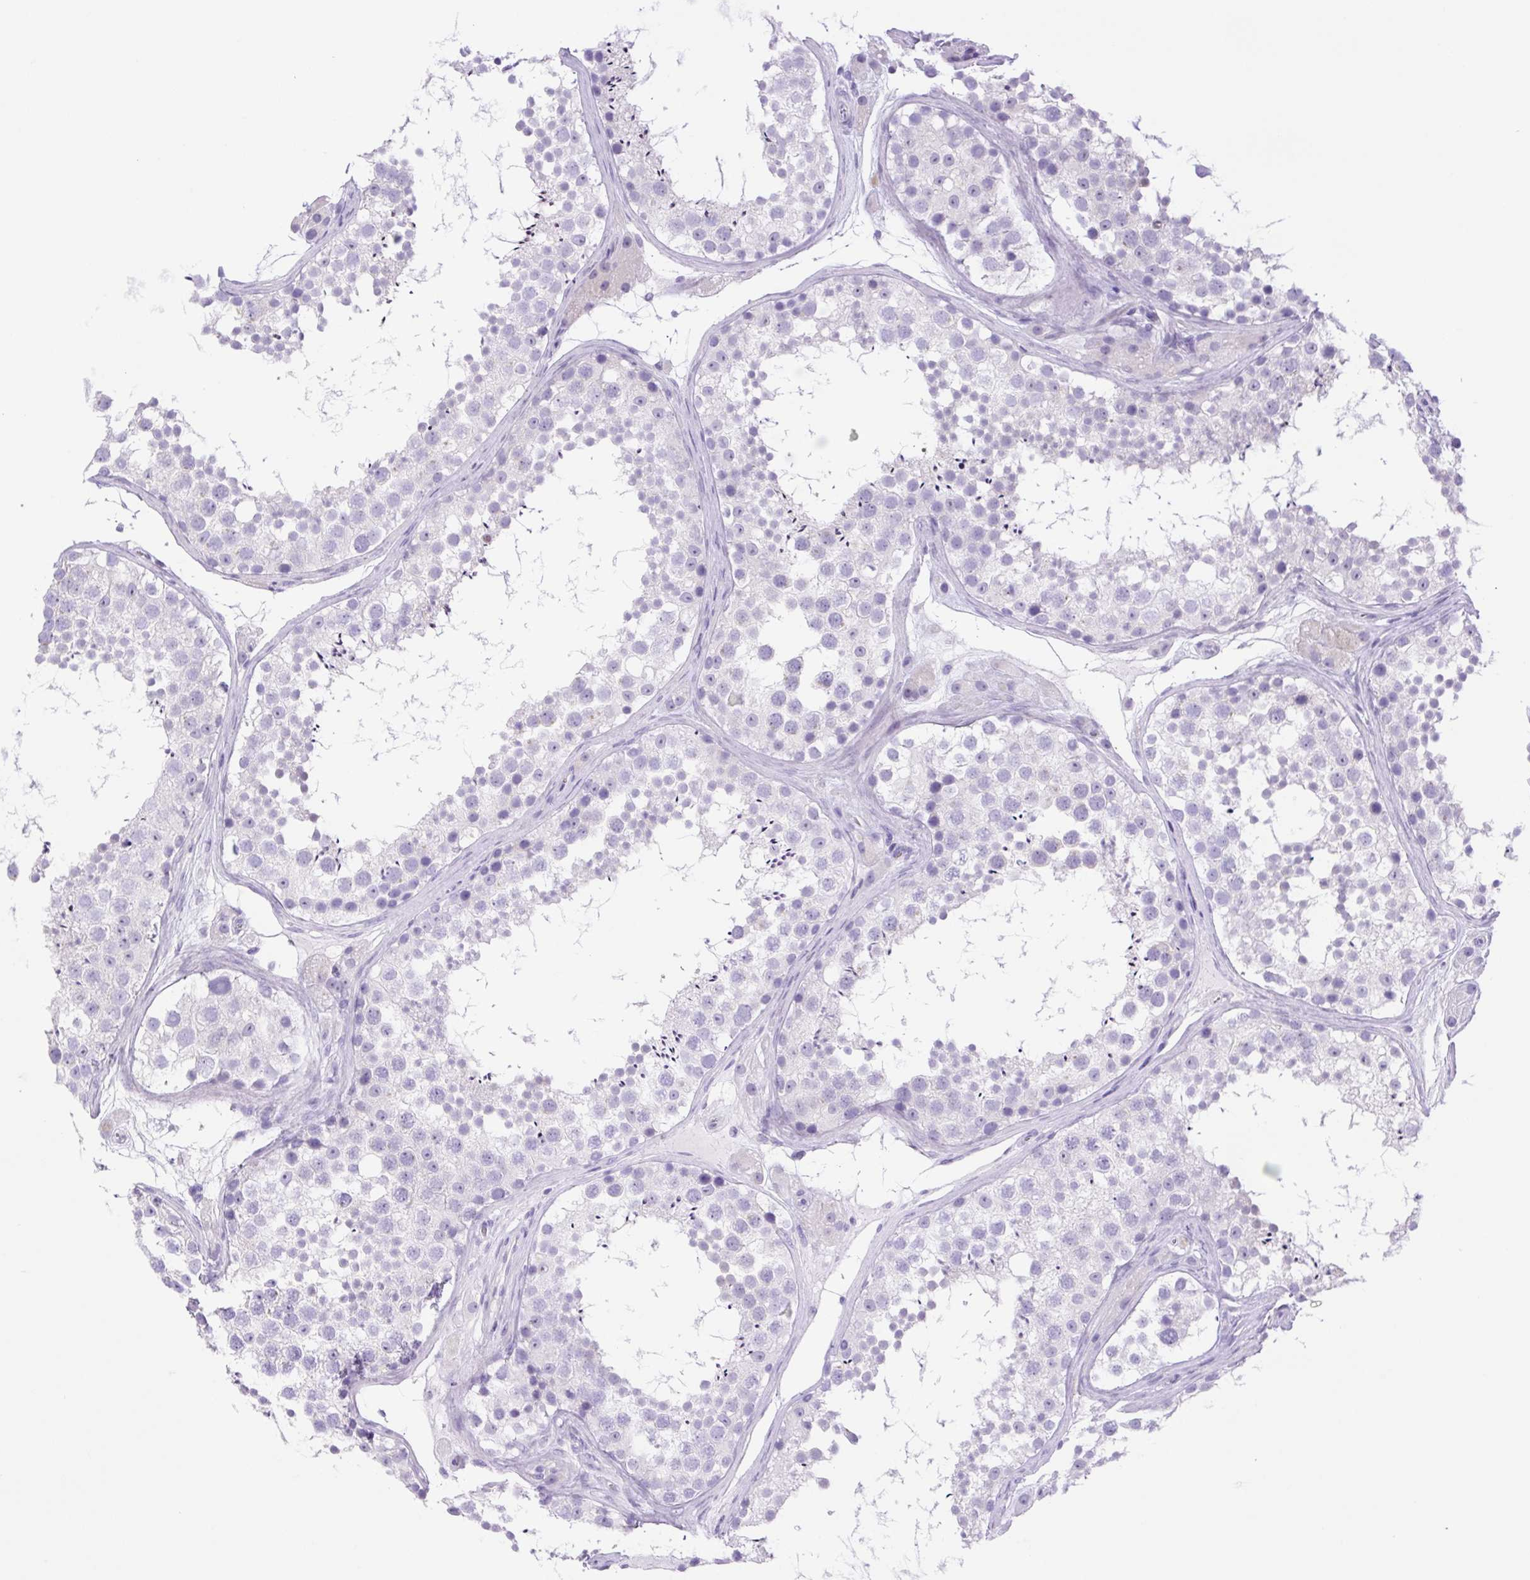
{"staining": {"intensity": "negative", "quantity": "none", "location": "none"}, "tissue": "testis", "cell_type": "Cells in seminiferous ducts", "image_type": "normal", "snomed": [{"axis": "morphology", "description": "Normal tissue, NOS"}, {"axis": "topography", "description": "Testis"}], "caption": "Immunohistochemistry (IHC) micrograph of normal testis: testis stained with DAB (3,3'-diaminobenzidine) shows no significant protein positivity in cells in seminiferous ducts. (DAB (3,3'-diaminobenzidine) immunohistochemistry (IHC) visualized using brightfield microscopy, high magnification).", "gene": "CDSN", "patient": {"sex": "male", "age": 41}}